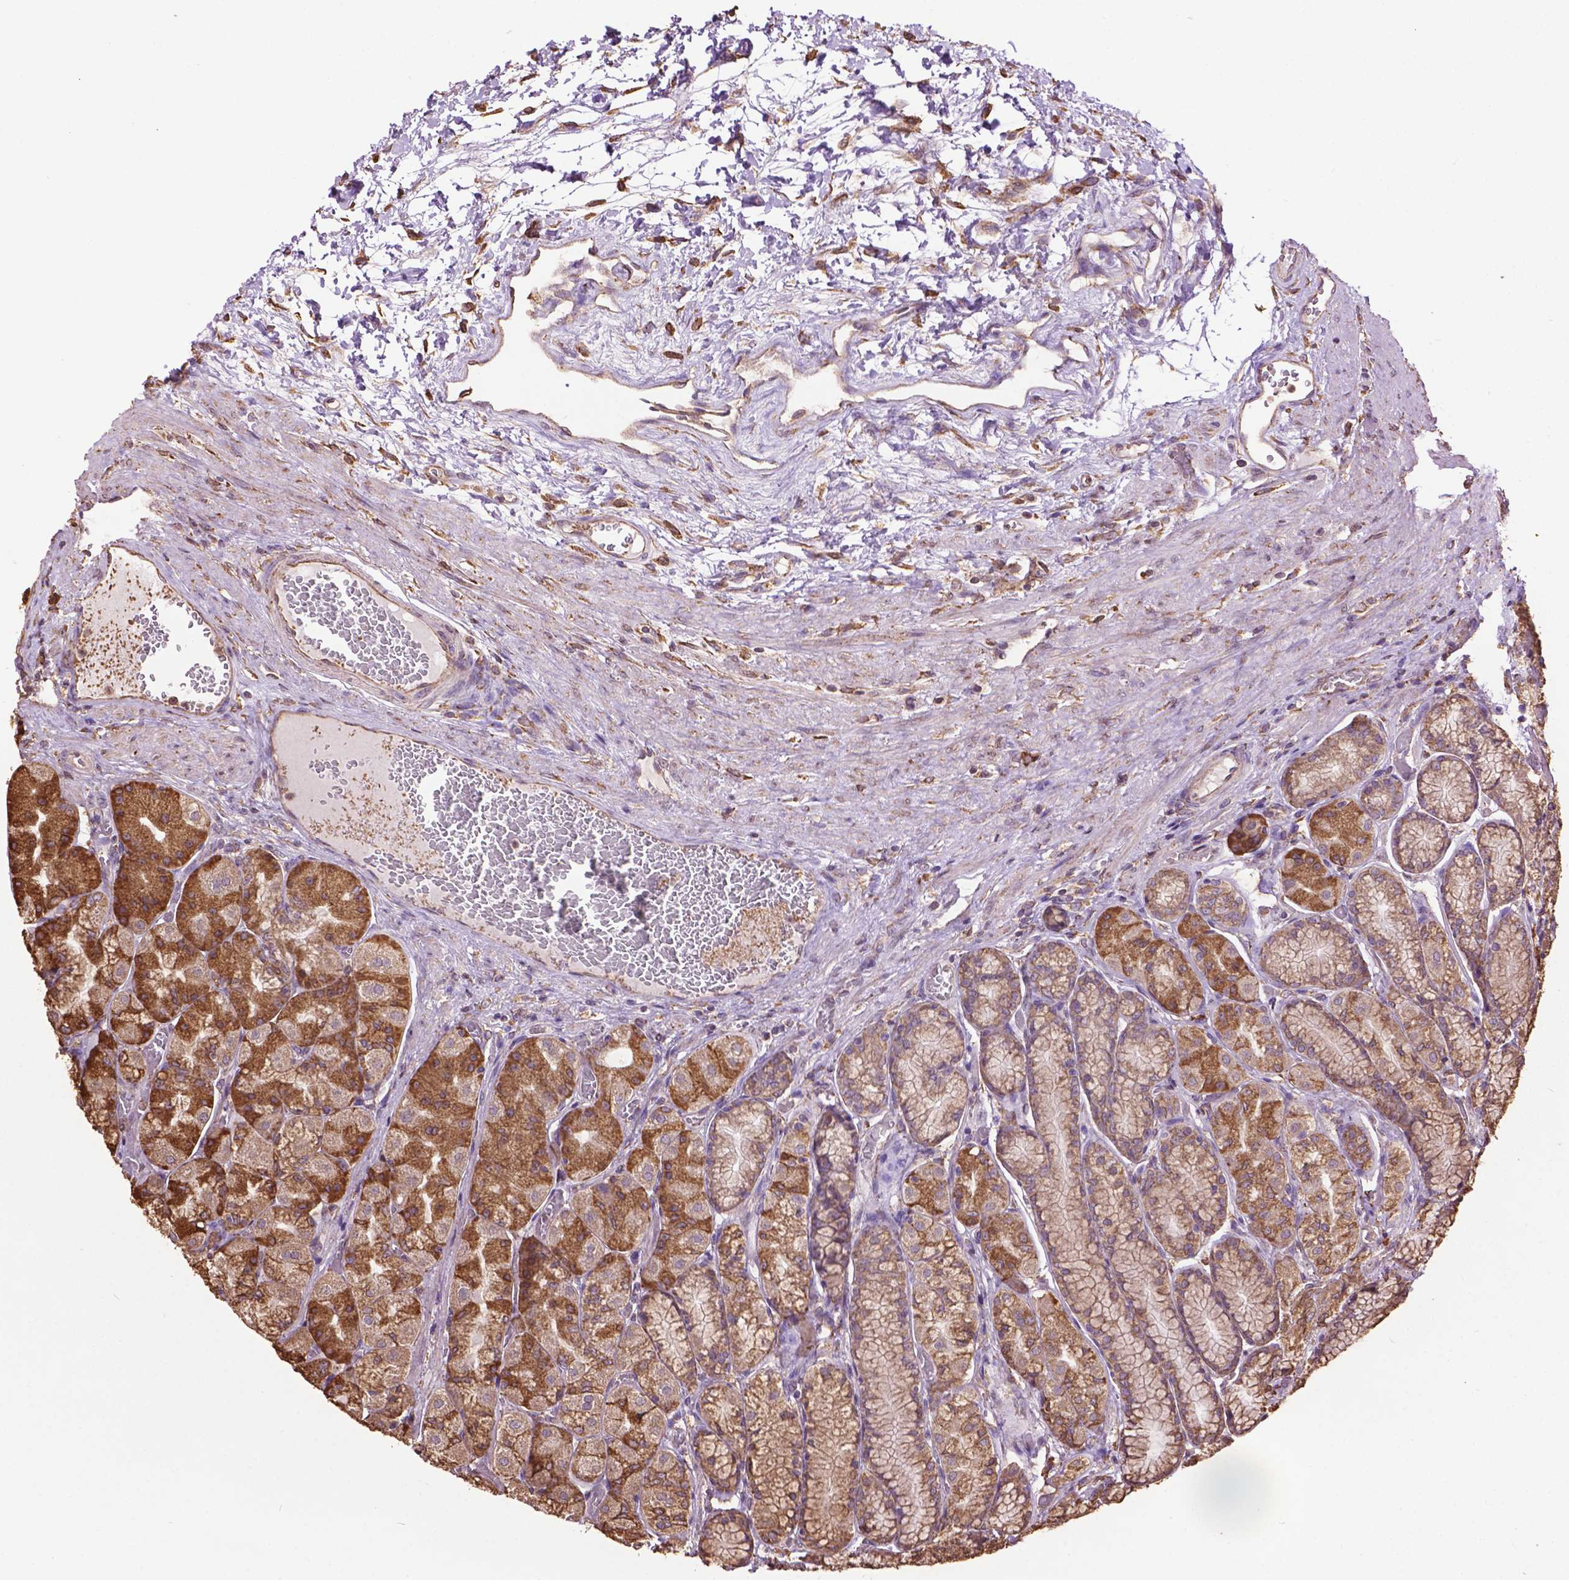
{"staining": {"intensity": "strong", "quantity": "25%-75%", "location": "cytoplasmic/membranous"}, "tissue": "stomach", "cell_type": "Glandular cells", "image_type": "normal", "snomed": [{"axis": "morphology", "description": "Normal tissue, NOS"}, {"axis": "morphology", "description": "Adenocarcinoma, NOS"}, {"axis": "morphology", "description": "Adenocarcinoma, High grade"}, {"axis": "topography", "description": "Stomach, upper"}, {"axis": "topography", "description": "Stomach"}], "caption": "Immunohistochemistry micrograph of normal stomach: human stomach stained using immunohistochemistry shows high levels of strong protein expression localized specifically in the cytoplasmic/membranous of glandular cells, appearing as a cytoplasmic/membranous brown color.", "gene": "PPP2R5E", "patient": {"sex": "female", "age": 65}}